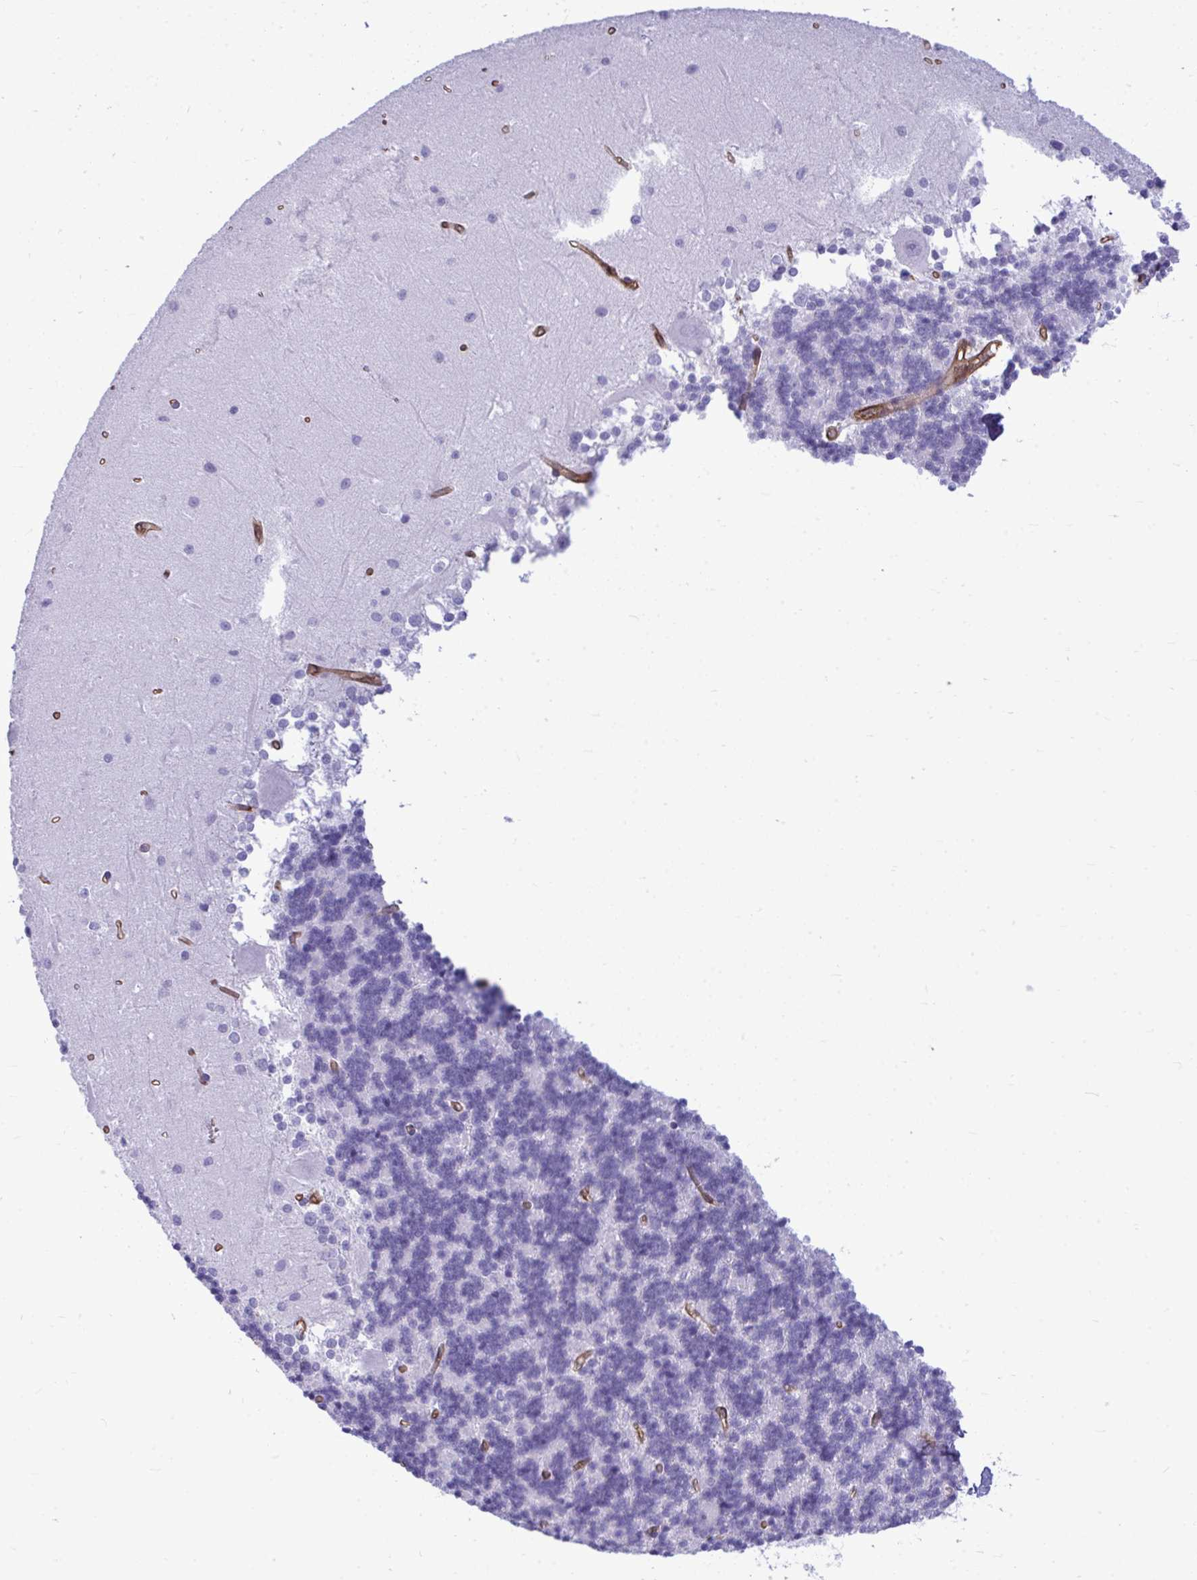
{"staining": {"intensity": "negative", "quantity": "none", "location": "none"}, "tissue": "cerebellum", "cell_type": "Cells in granular layer", "image_type": "normal", "snomed": [{"axis": "morphology", "description": "Normal tissue, NOS"}, {"axis": "topography", "description": "Cerebellum"}], "caption": "Immunohistochemistry histopathology image of benign cerebellum: human cerebellum stained with DAB (3,3'-diaminobenzidine) demonstrates no significant protein staining in cells in granular layer.", "gene": "LIMS2", "patient": {"sex": "male", "age": 37}}